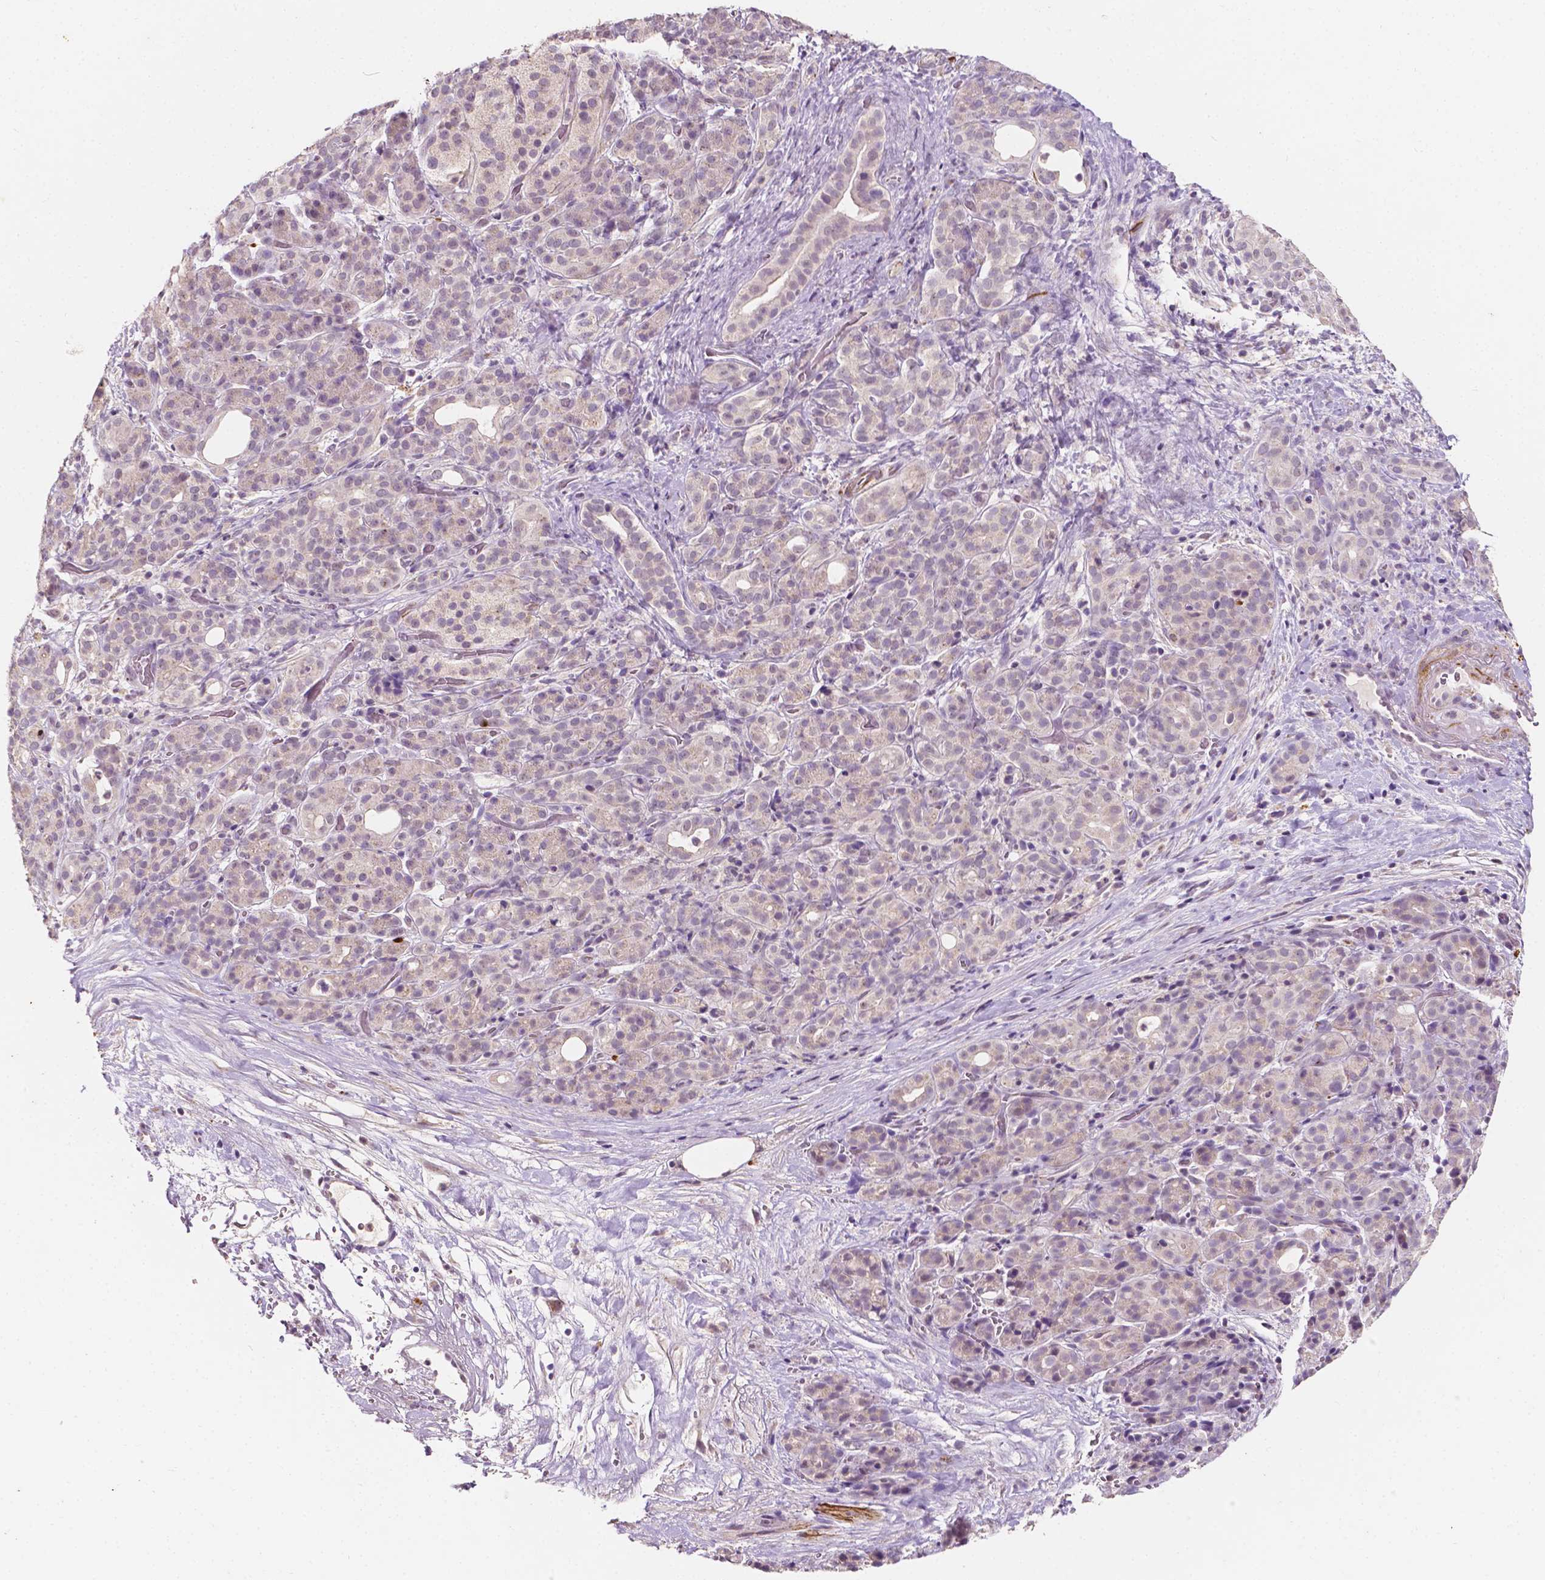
{"staining": {"intensity": "weak", "quantity": "<25%", "location": "cytoplasmic/membranous"}, "tissue": "pancreatic cancer", "cell_type": "Tumor cells", "image_type": "cancer", "snomed": [{"axis": "morphology", "description": "Adenocarcinoma, NOS"}, {"axis": "topography", "description": "Pancreas"}], "caption": "The image shows no significant positivity in tumor cells of adenocarcinoma (pancreatic).", "gene": "SIRT2", "patient": {"sex": "male", "age": 44}}